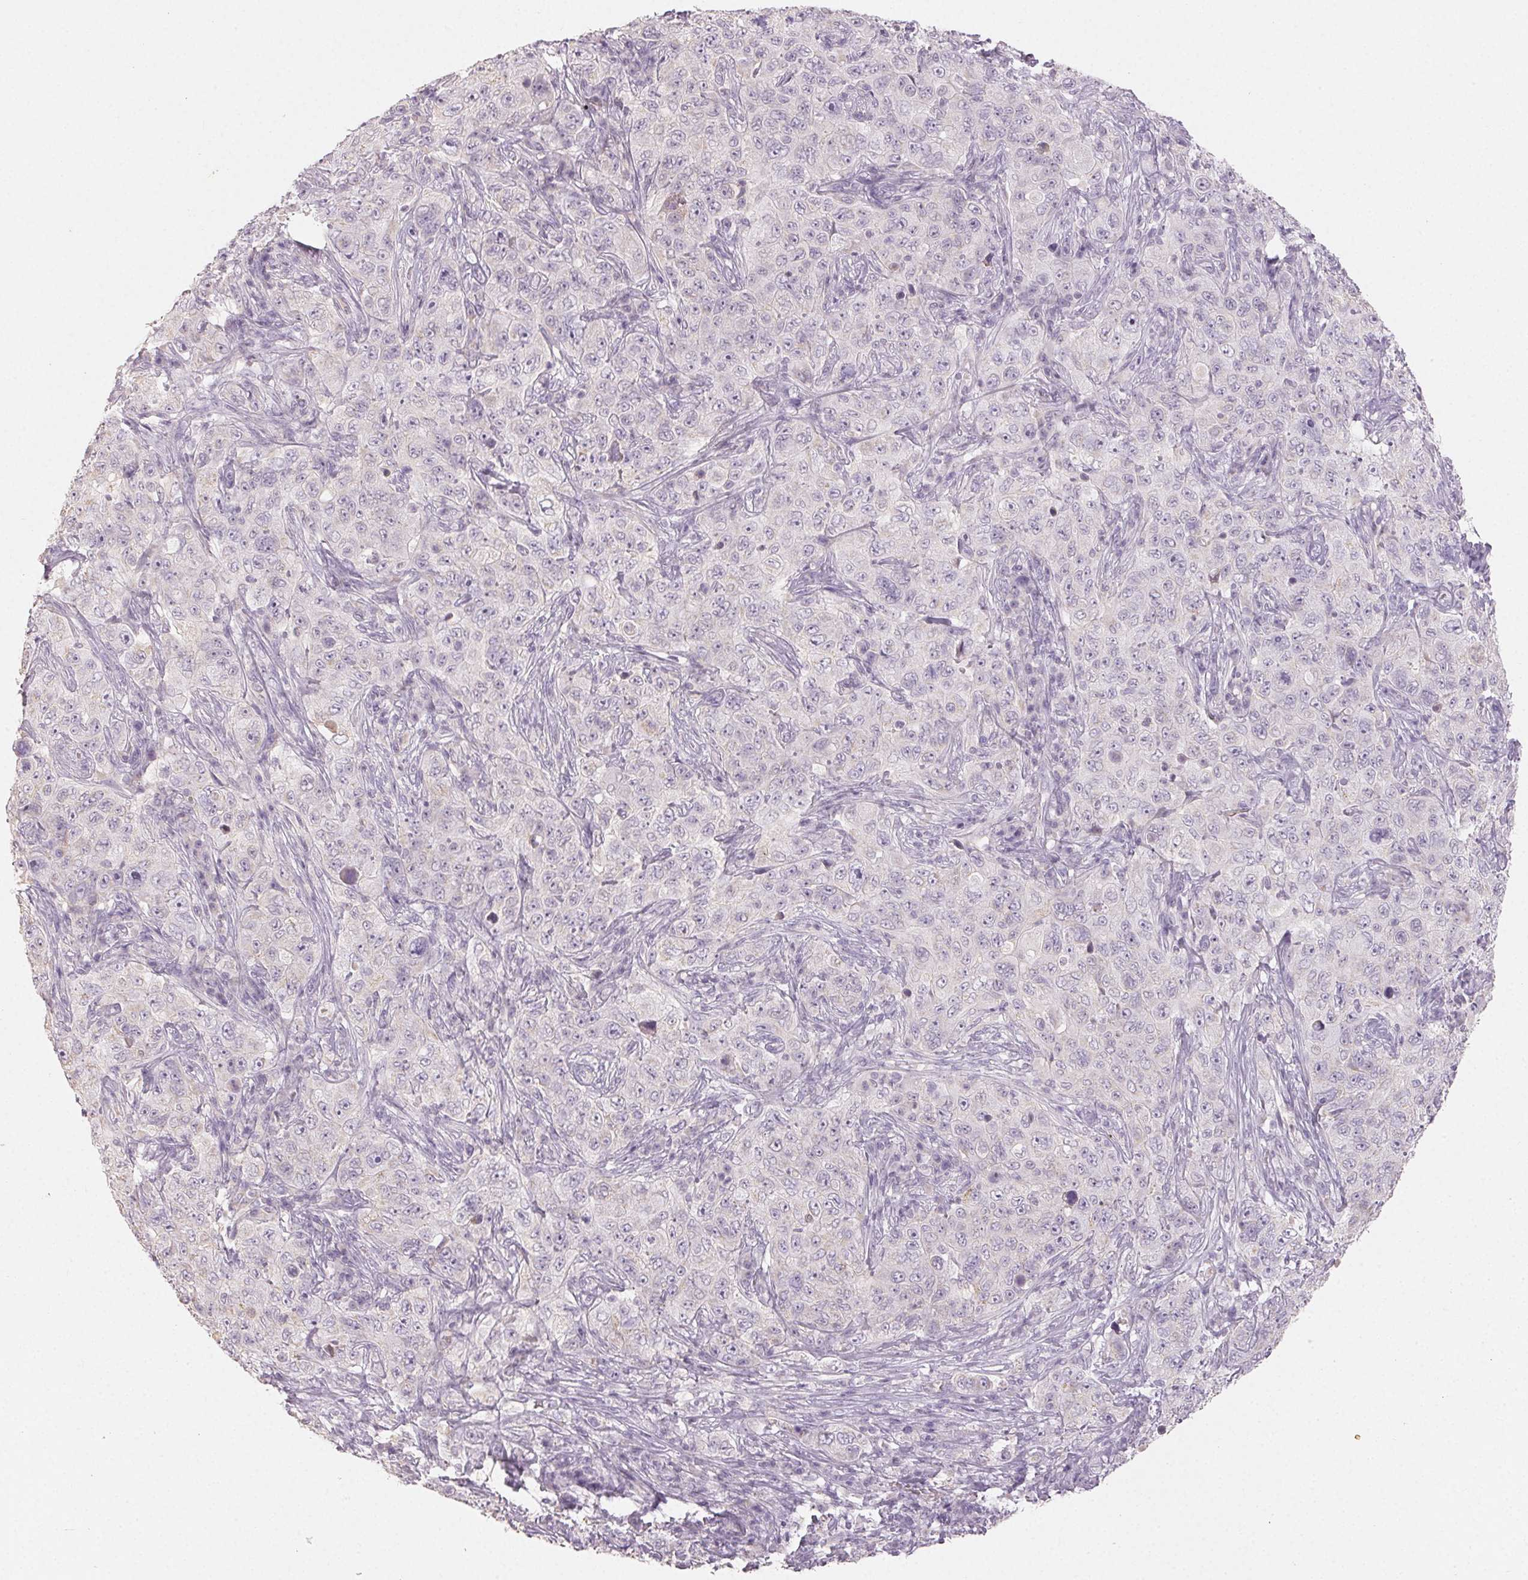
{"staining": {"intensity": "negative", "quantity": "none", "location": "none"}, "tissue": "pancreatic cancer", "cell_type": "Tumor cells", "image_type": "cancer", "snomed": [{"axis": "morphology", "description": "Adenocarcinoma, NOS"}, {"axis": "topography", "description": "Pancreas"}], "caption": "Protein analysis of pancreatic cancer exhibits no significant expression in tumor cells.", "gene": "LVRN", "patient": {"sex": "male", "age": 68}}